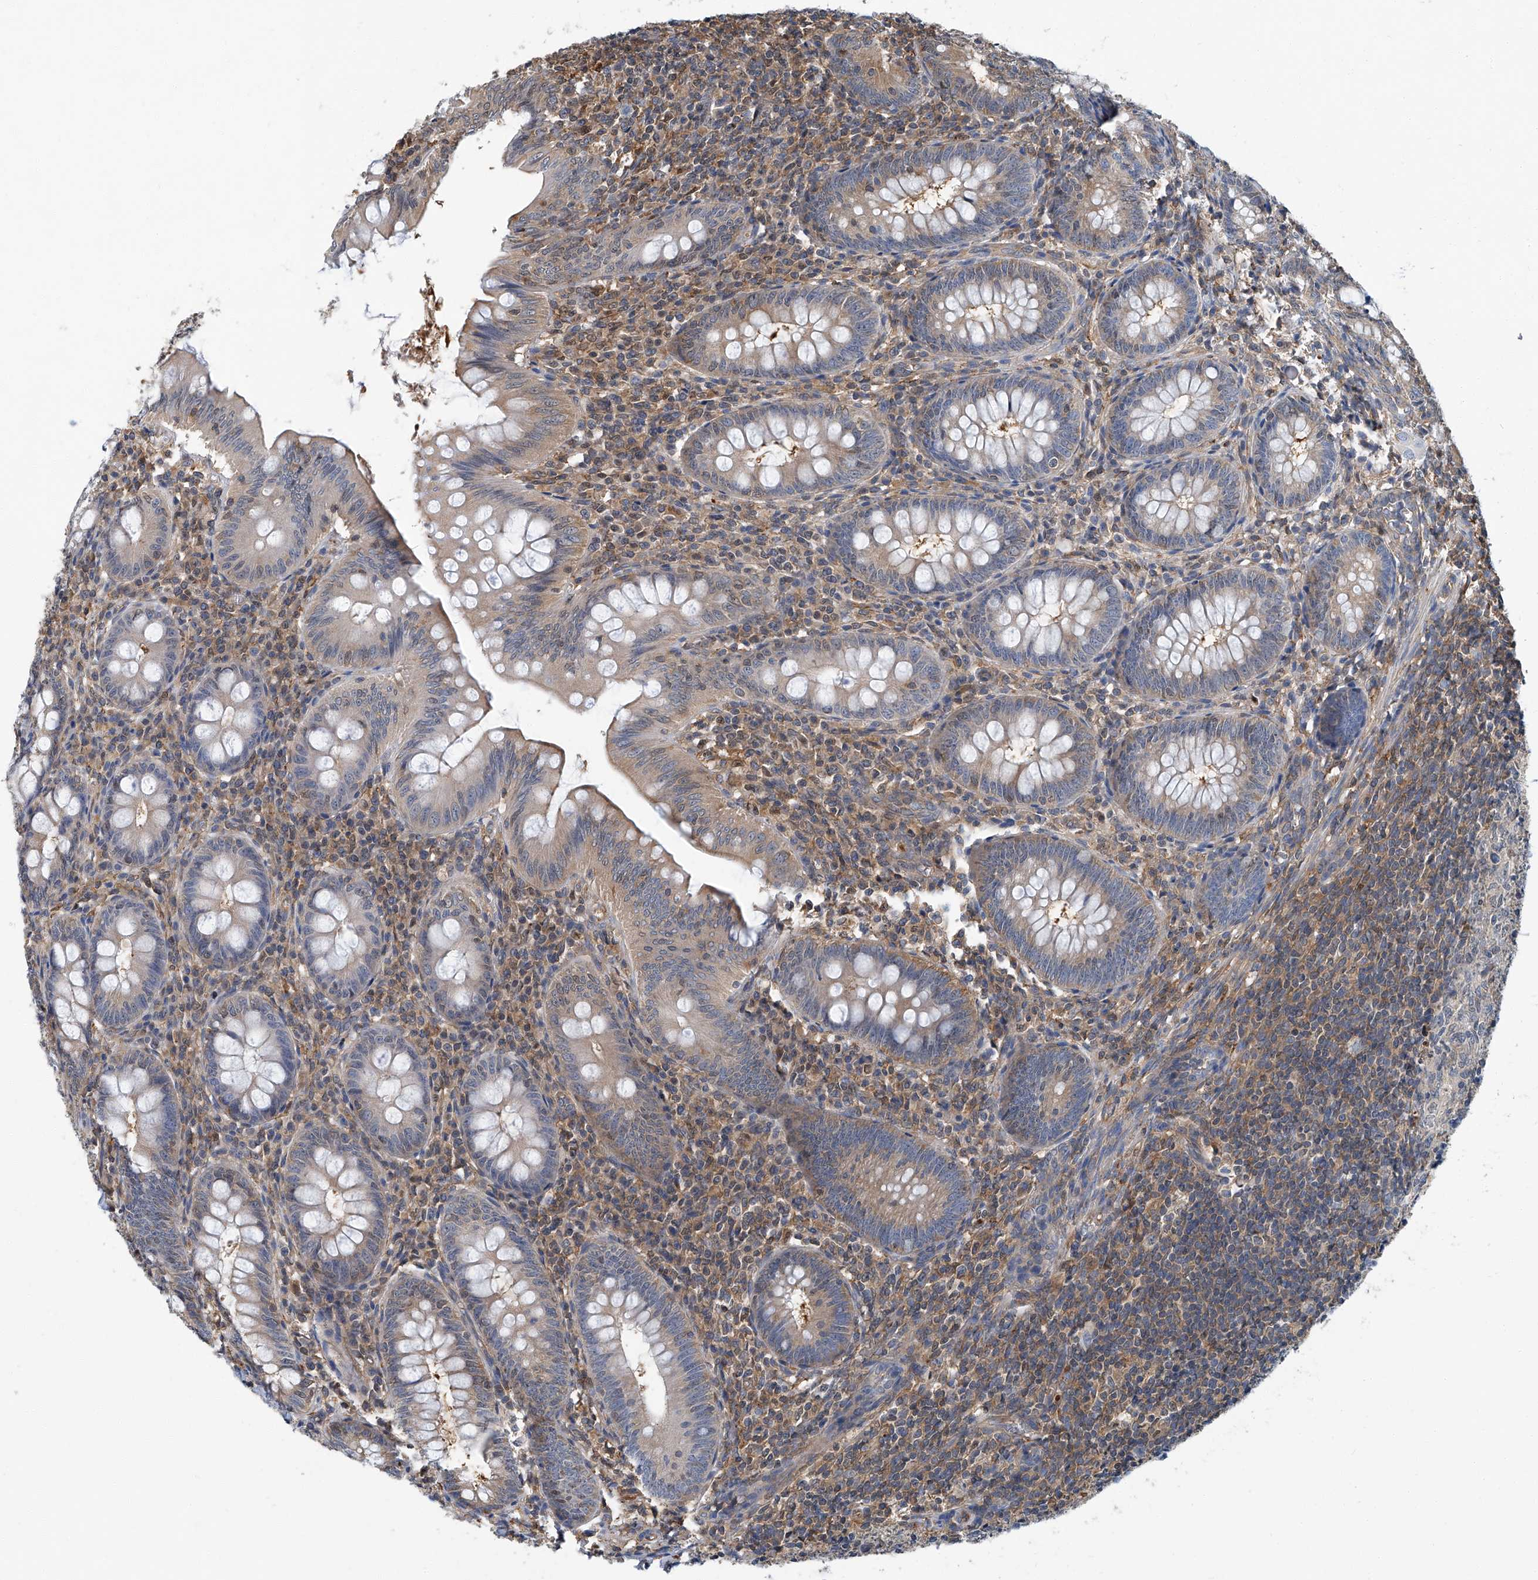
{"staining": {"intensity": "moderate", "quantity": "<25%", "location": "cytoplasmic/membranous"}, "tissue": "appendix", "cell_type": "Glandular cells", "image_type": "normal", "snomed": [{"axis": "morphology", "description": "Normal tissue, NOS"}, {"axis": "topography", "description": "Appendix"}], "caption": "Immunohistochemical staining of benign human appendix demonstrates <25% levels of moderate cytoplasmic/membranous protein staining in about <25% of glandular cells.", "gene": "PSMB10", "patient": {"sex": "male", "age": 14}}